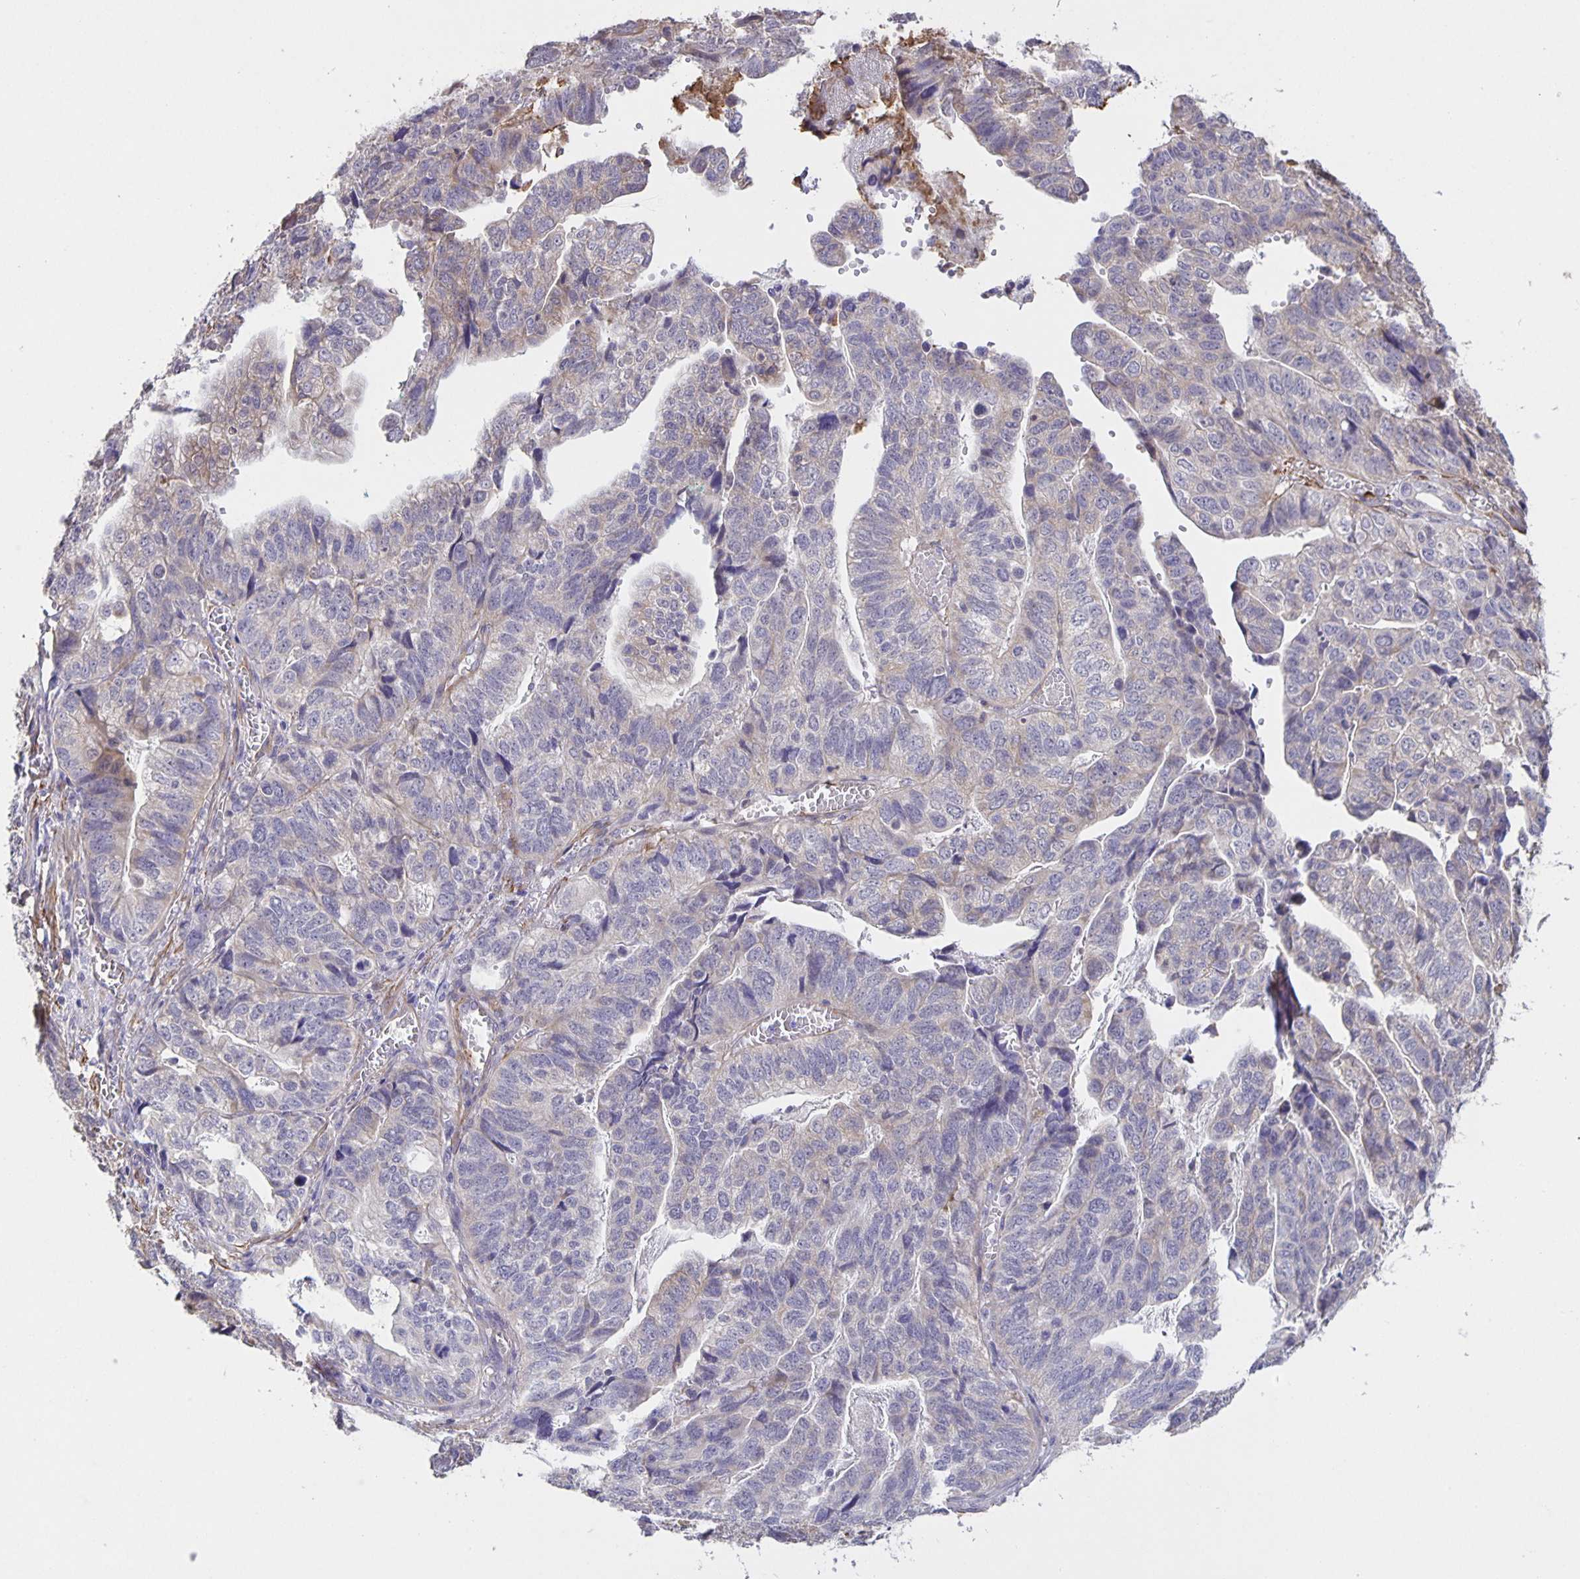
{"staining": {"intensity": "negative", "quantity": "none", "location": "none"}, "tissue": "stomach cancer", "cell_type": "Tumor cells", "image_type": "cancer", "snomed": [{"axis": "morphology", "description": "Adenocarcinoma, NOS"}, {"axis": "topography", "description": "Stomach, upper"}], "caption": "A high-resolution micrograph shows immunohistochemistry (IHC) staining of adenocarcinoma (stomach), which reveals no significant positivity in tumor cells. (DAB (3,3'-diaminobenzidine) immunohistochemistry with hematoxylin counter stain).", "gene": "SRCIN1", "patient": {"sex": "female", "age": 67}}